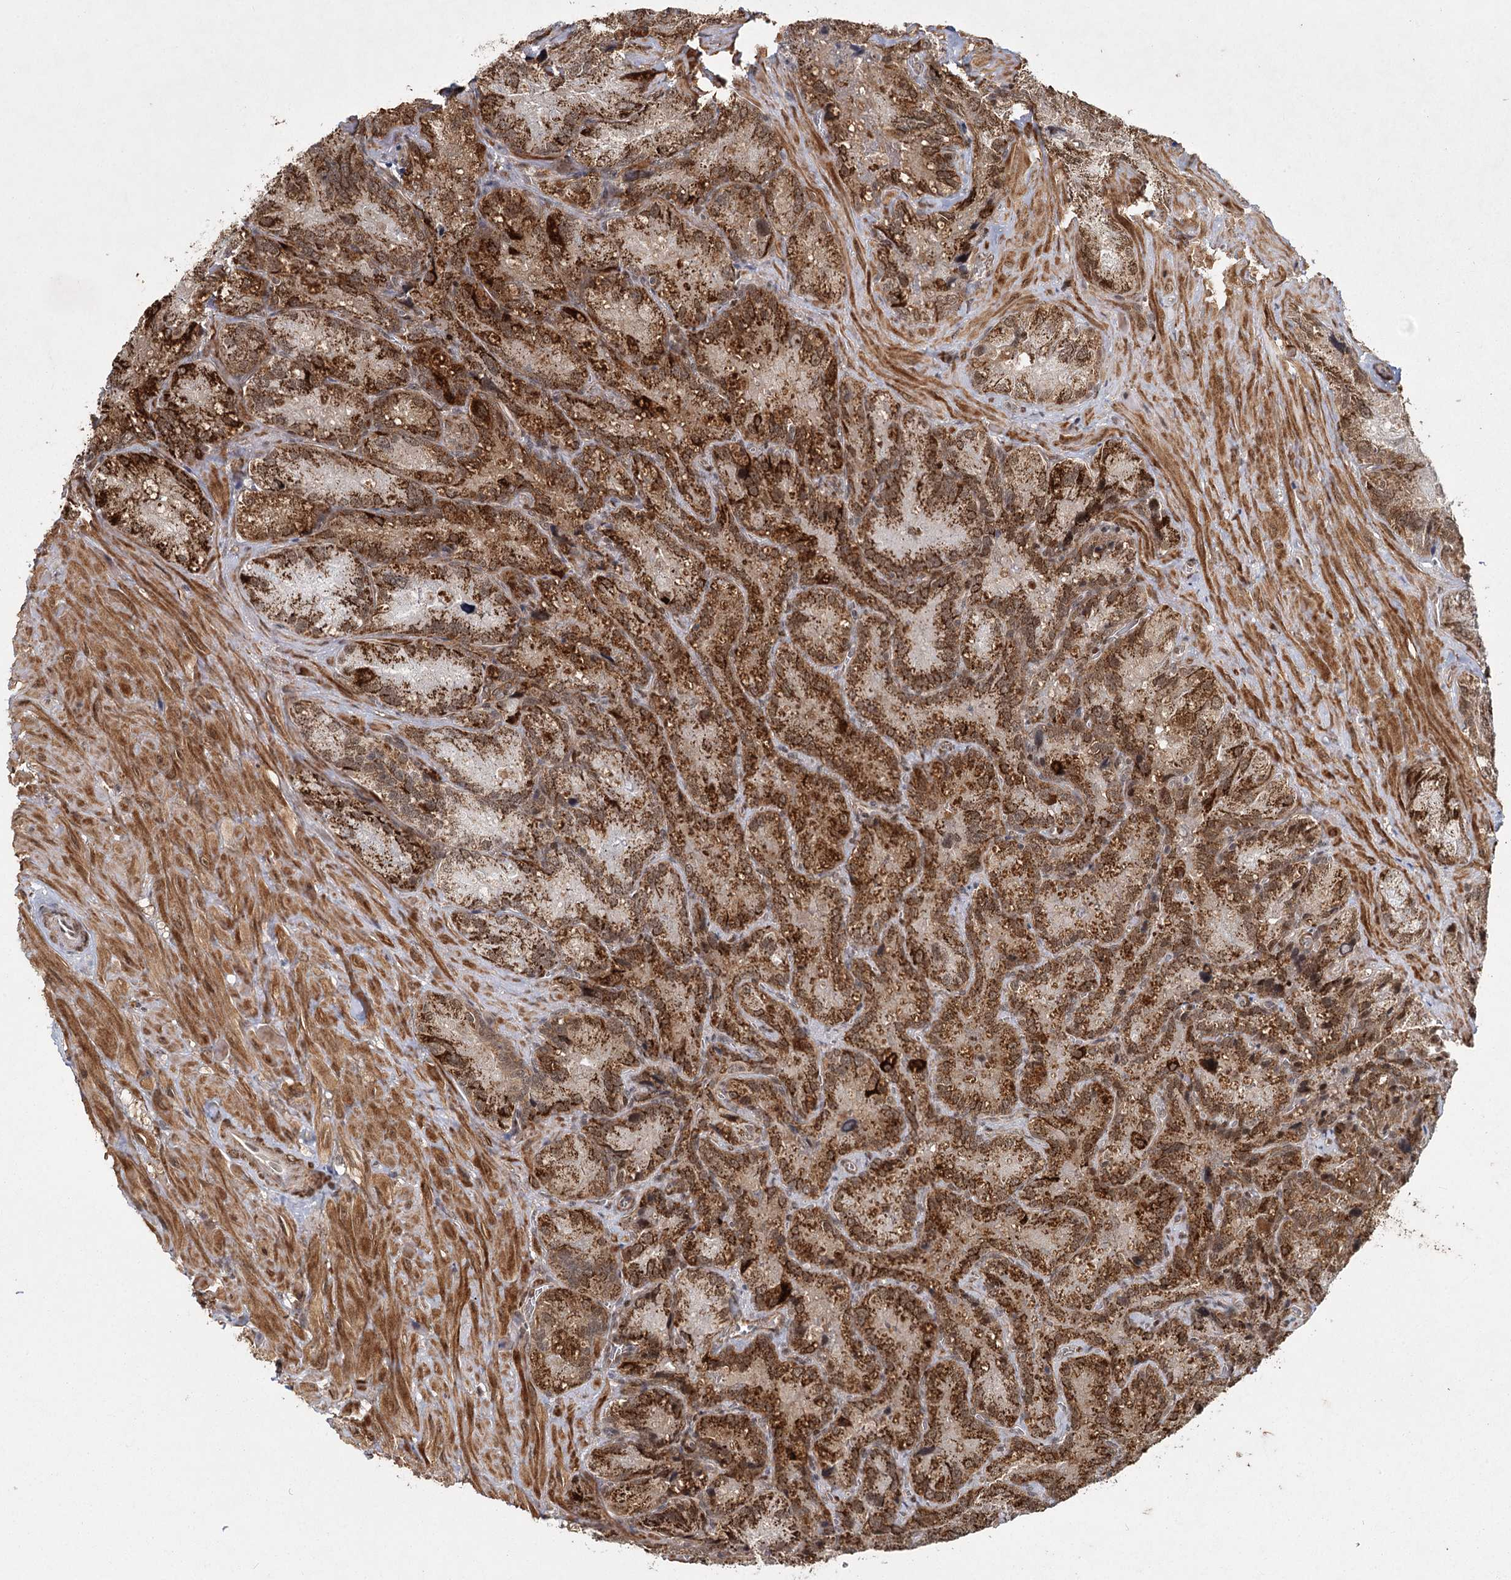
{"staining": {"intensity": "strong", "quantity": ">75%", "location": "cytoplasmic/membranous"}, "tissue": "seminal vesicle", "cell_type": "Glandular cells", "image_type": "normal", "snomed": [{"axis": "morphology", "description": "Normal tissue, NOS"}, {"axis": "topography", "description": "Seminal veicle"}], "caption": "The image demonstrates staining of normal seminal vesicle, revealing strong cytoplasmic/membranous protein staining (brown color) within glandular cells.", "gene": "ZCCHC24", "patient": {"sex": "male", "age": 62}}